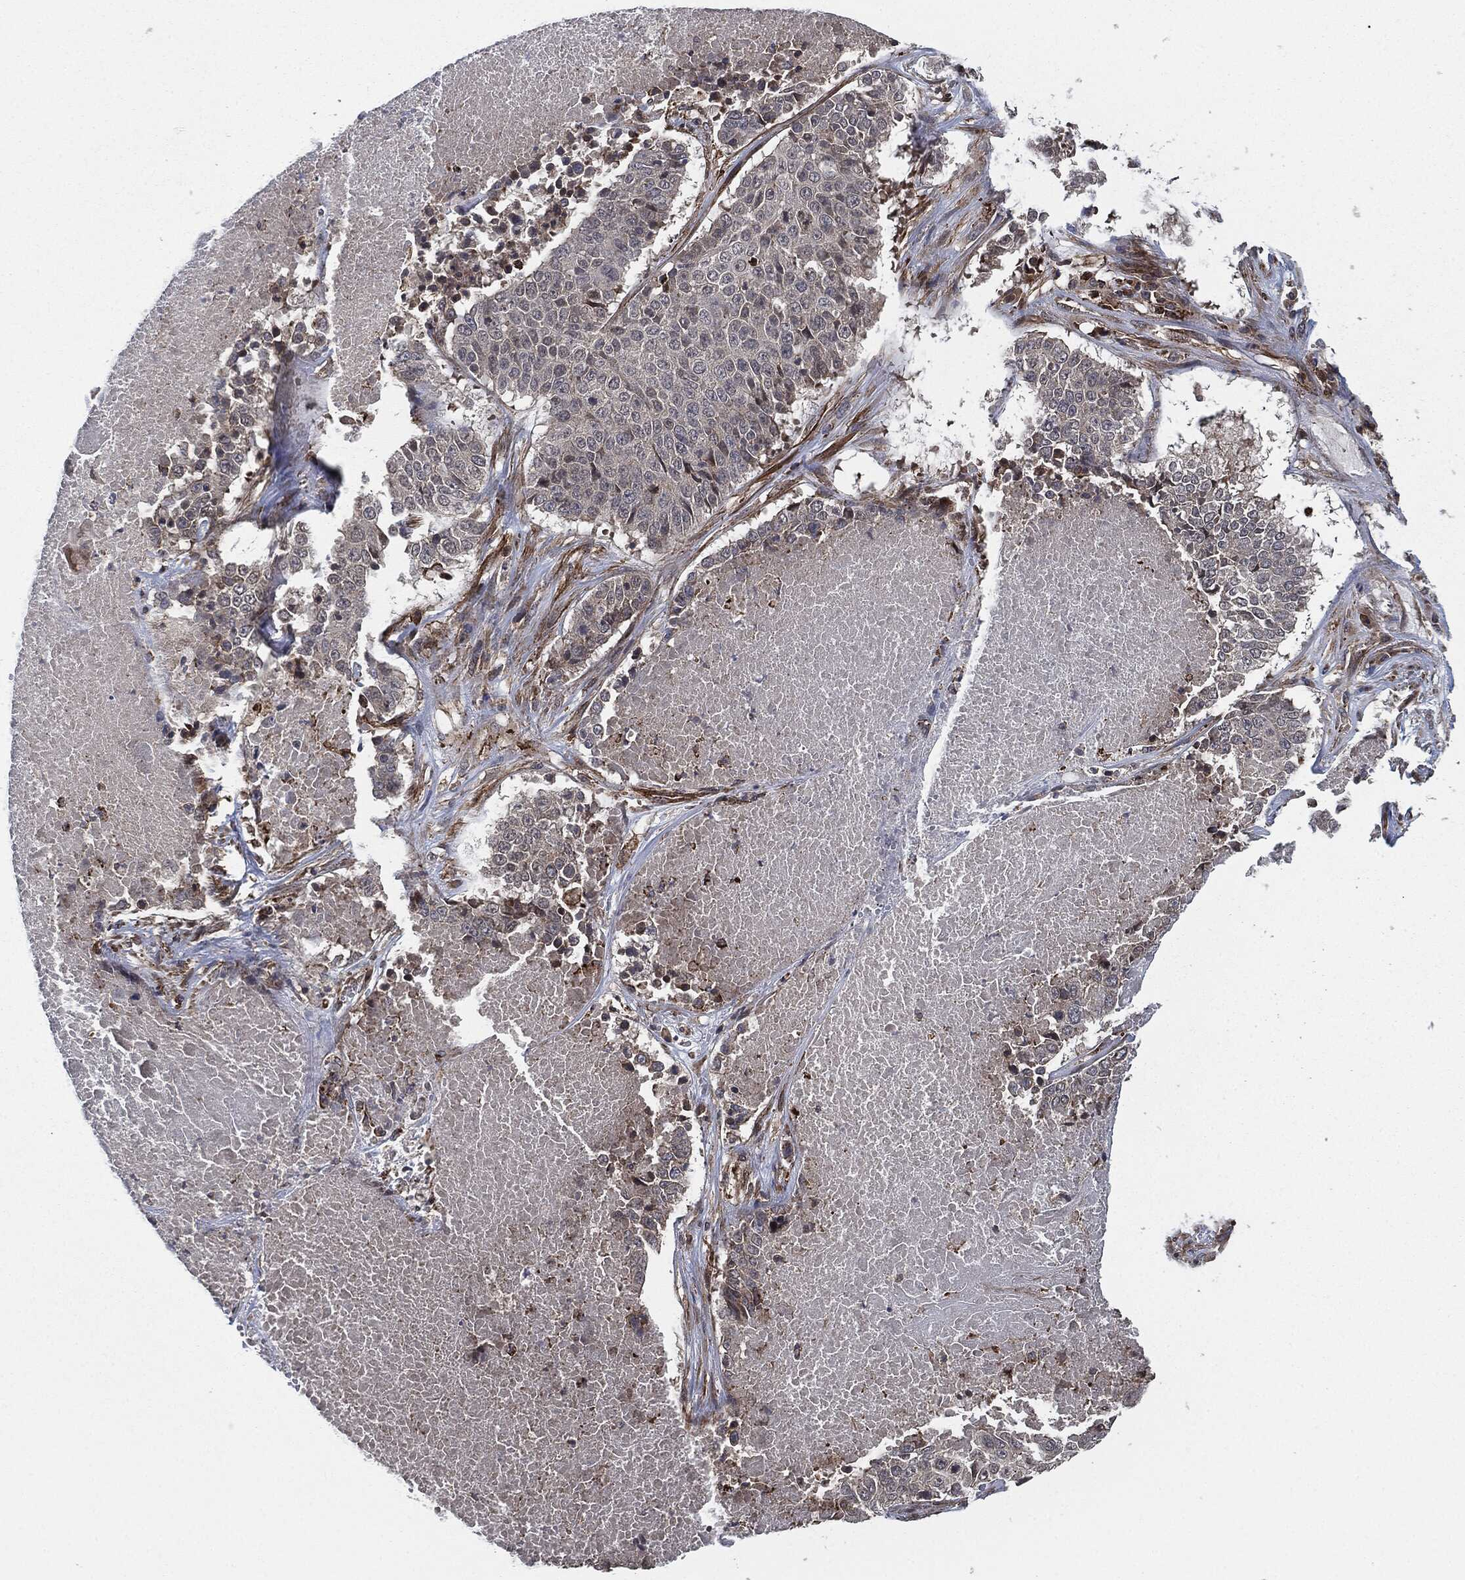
{"staining": {"intensity": "negative", "quantity": "none", "location": "none"}, "tissue": "lung cancer", "cell_type": "Tumor cells", "image_type": "cancer", "snomed": [{"axis": "morphology", "description": "Squamous cell carcinoma, NOS"}, {"axis": "topography", "description": "Lung"}], "caption": "An immunohistochemistry (IHC) image of lung squamous cell carcinoma is shown. There is no staining in tumor cells of lung squamous cell carcinoma.", "gene": "UBR1", "patient": {"sex": "male", "age": 64}}